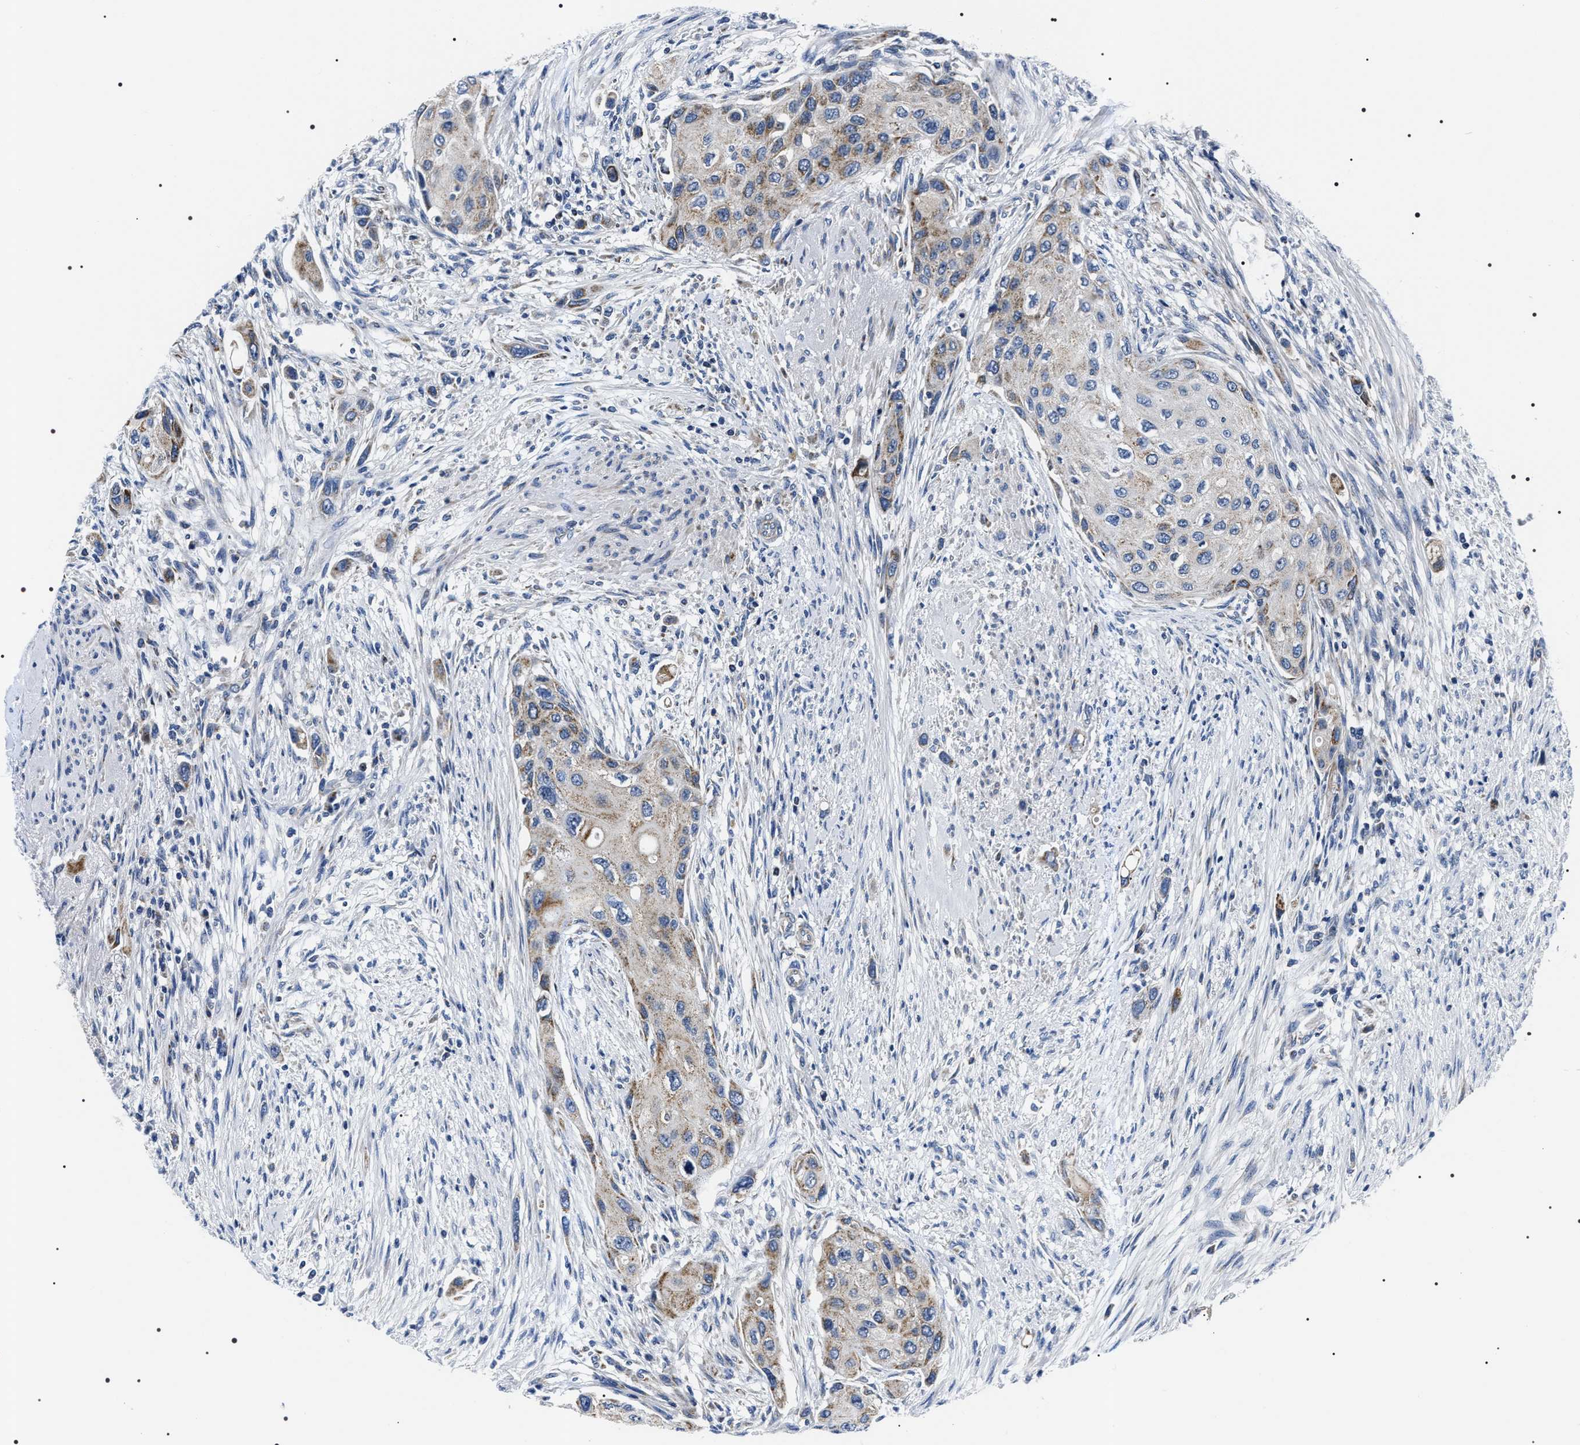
{"staining": {"intensity": "weak", "quantity": ">75%", "location": "cytoplasmic/membranous"}, "tissue": "urothelial cancer", "cell_type": "Tumor cells", "image_type": "cancer", "snomed": [{"axis": "morphology", "description": "Urothelial carcinoma, High grade"}, {"axis": "topography", "description": "Urinary bladder"}], "caption": "Protein expression analysis of urothelial cancer demonstrates weak cytoplasmic/membranous positivity in about >75% of tumor cells.", "gene": "NTMT1", "patient": {"sex": "female", "age": 56}}